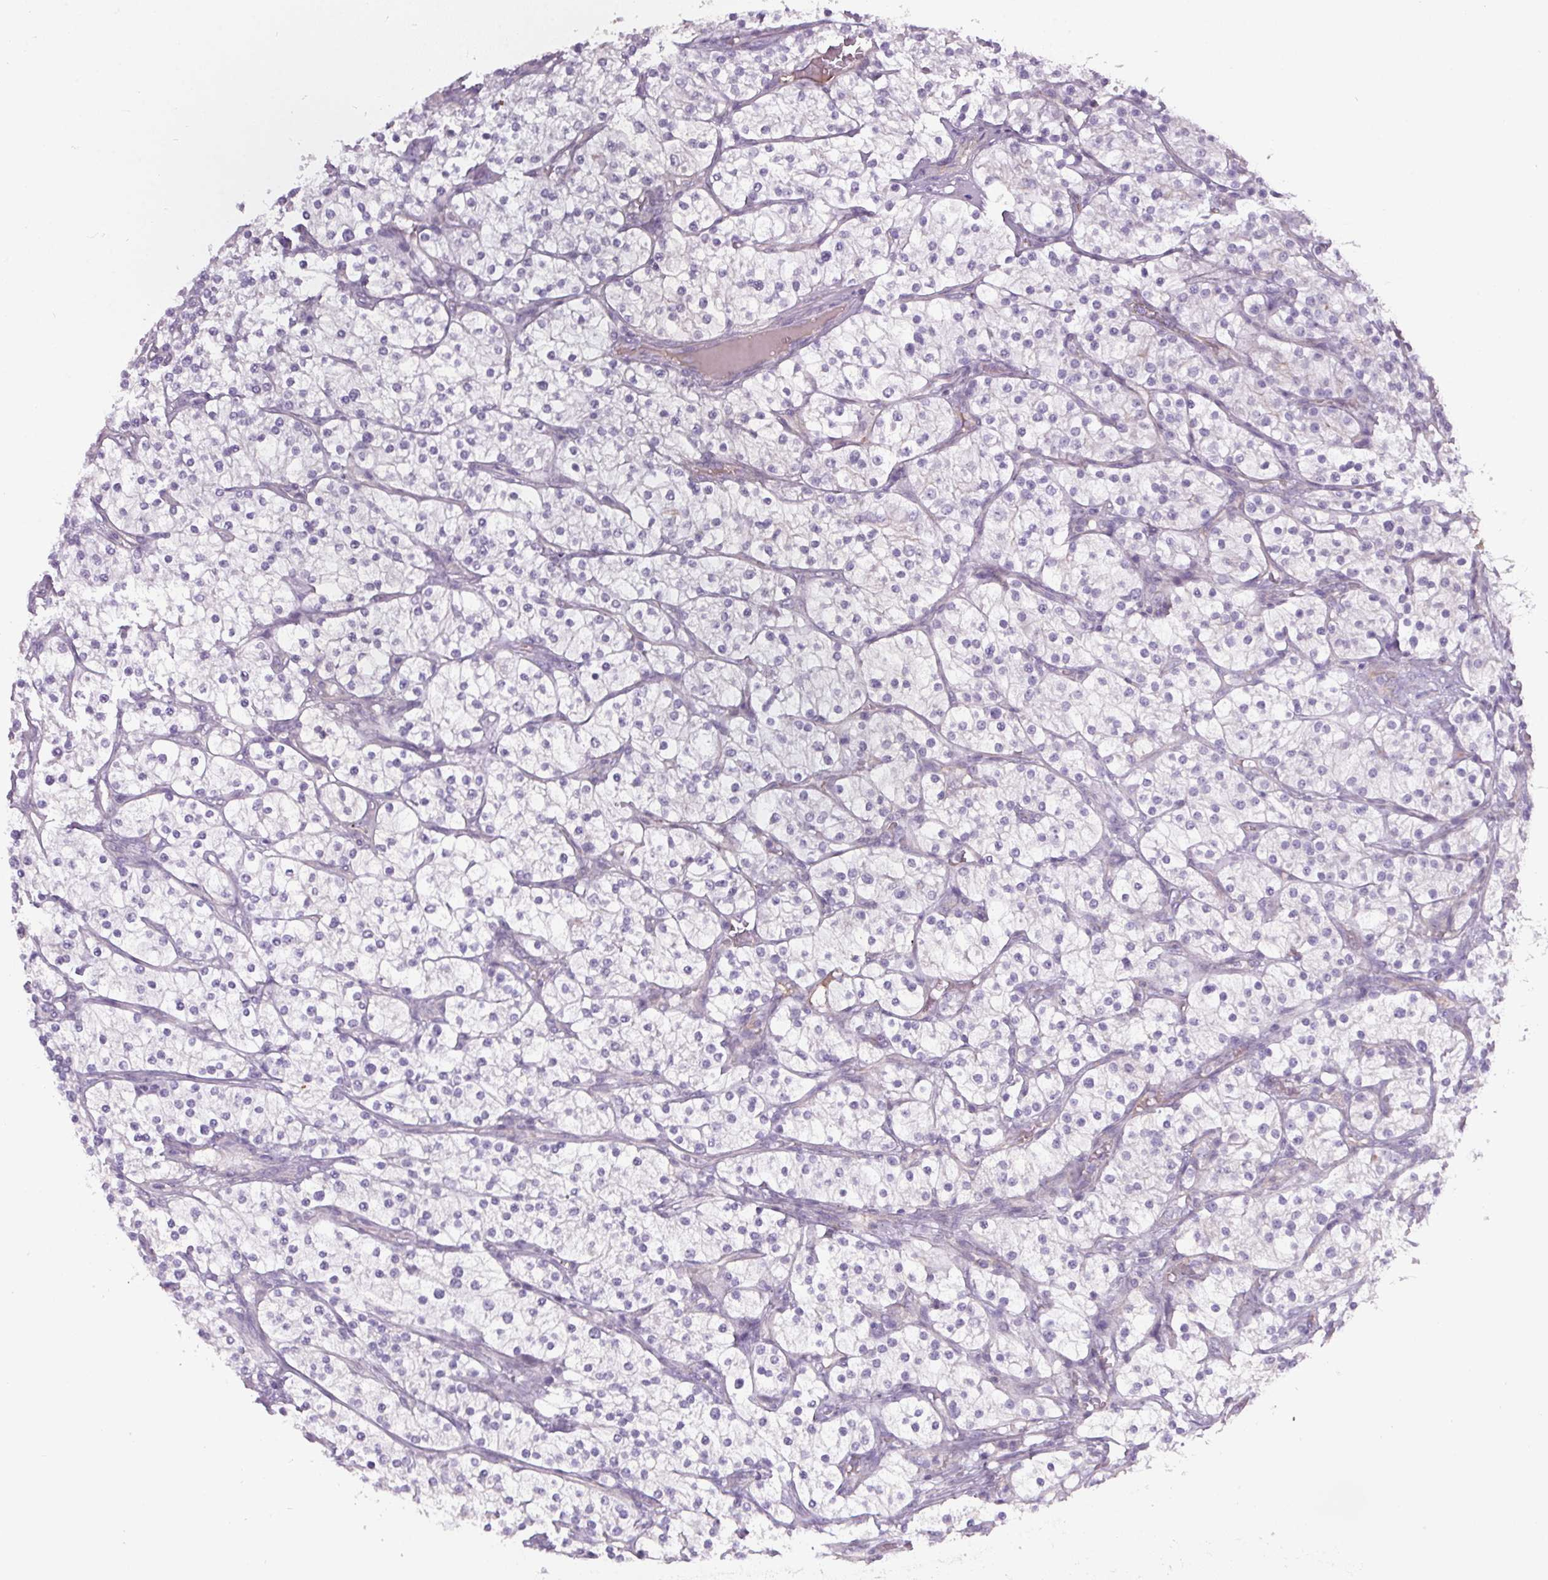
{"staining": {"intensity": "negative", "quantity": "none", "location": "none"}, "tissue": "renal cancer", "cell_type": "Tumor cells", "image_type": "cancer", "snomed": [{"axis": "morphology", "description": "Adenocarcinoma, NOS"}, {"axis": "topography", "description": "Kidney"}], "caption": "High magnification brightfield microscopy of renal adenocarcinoma stained with DAB (3,3'-diaminobenzidine) (brown) and counterstained with hematoxylin (blue): tumor cells show no significant staining.", "gene": "APOC4", "patient": {"sex": "male", "age": 80}}